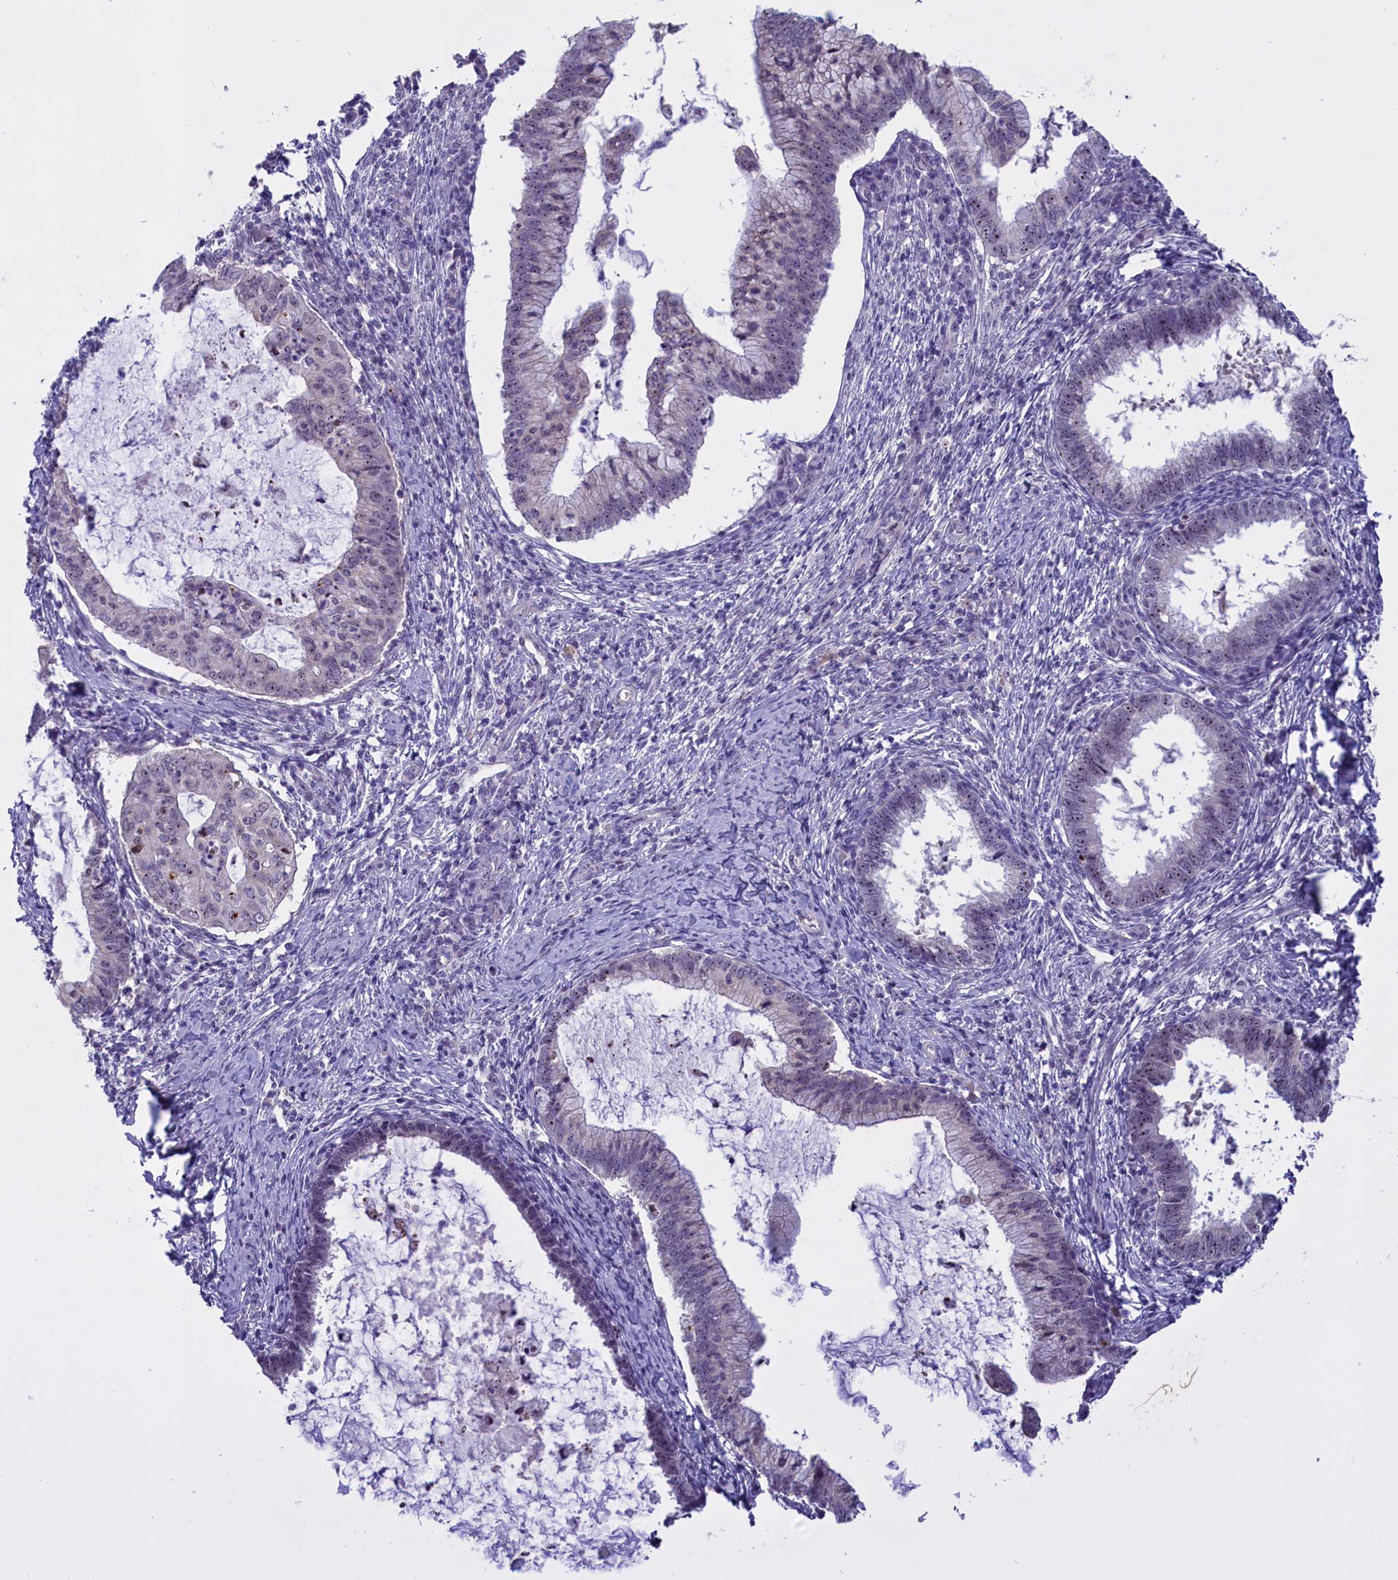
{"staining": {"intensity": "weak", "quantity": "<25%", "location": "nuclear"}, "tissue": "cervical cancer", "cell_type": "Tumor cells", "image_type": "cancer", "snomed": [{"axis": "morphology", "description": "Adenocarcinoma, NOS"}, {"axis": "topography", "description": "Cervix"}], "caption": "This is an immunohistochemistry histopathology image of cervical cancer (adenocarcinoma). There is no expression in tumor cells.", "gene": "TBL3", "patient": {"sex": "female", "age": 36}}